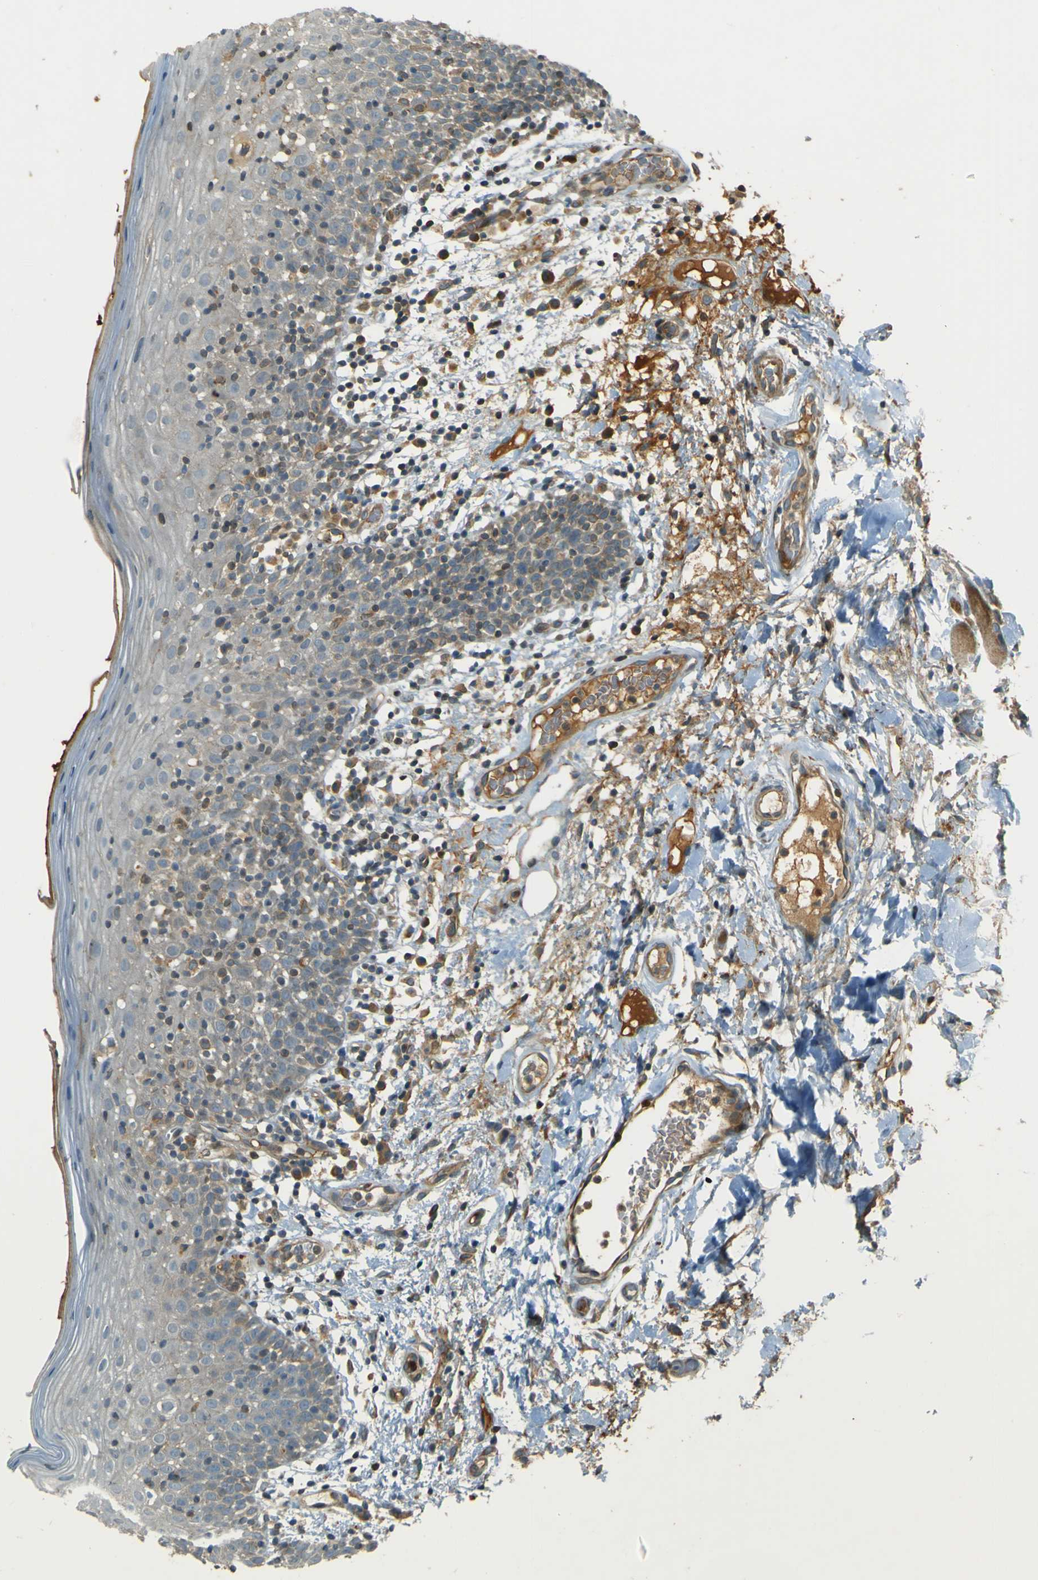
{"staining": {"intensity": "weak", "quantity": "25%-75%", "location": "cytoplasmic/membranous"}, "tissue": "oral mucosa", "cell_type": "Squamous epithelial cells", "image_type": "normal", "snomed": [{"axis": "morphology", "description": "Normal tissue, NOS"}, {"axis": "morphology", "description": "Squamous cell carcinoma, NOS"}, {"axis": "topography", "description": "Skeletal muscle"}, {"axis": "topography", "description": "Oral tissue"}], "caption": "DAB (3,3'-diaminobenzidine) immunohistochemical staining of benign oral mucosa demonstrates weak cytoplasmic/membranous protein staining in approximately 25%-75% of squamous epithelial cells.", "gene": "LPCAT1", "patient": {"sex": "male", "age": 71}}